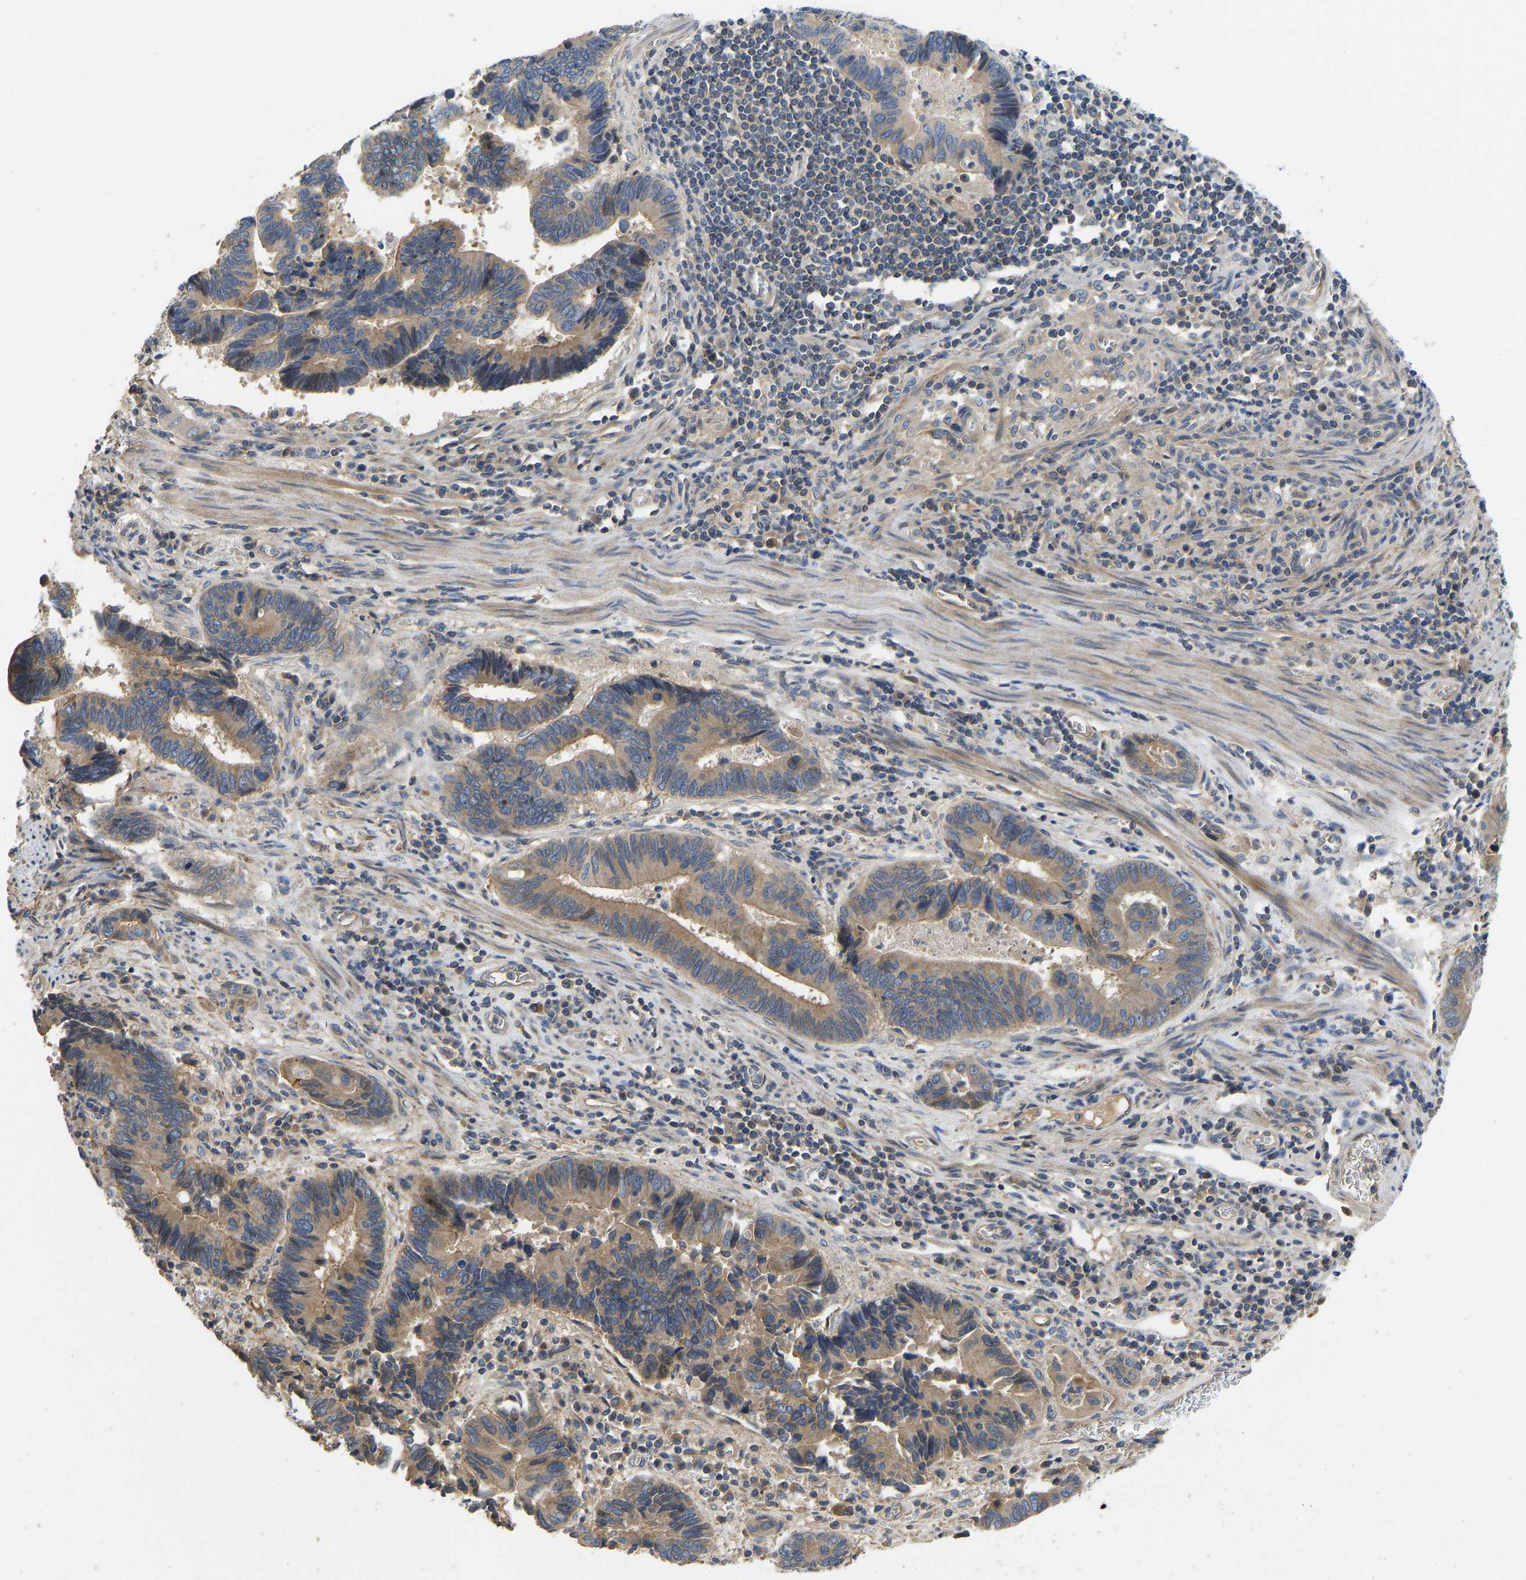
{"staining": {"intensity": "weak", "quantity": "25%-75%", "location": "cytoplasmic/membranous"}, "tissue": "pancreatic cancer", "cell_type": "Tumor cells", "image_type": "cancer", "snomed": [{"axis": "morphology", "description": "Adenocarcinoma, NOS"}, {"axis": "topography", "description": "Pancreas"}], "caption": "Protein analysis of pancreatic cancer (adenocarcinoma) tissue shows weak cytoplasmic/membranous staining in approximately 25%-75% of tumor cells.", "gene": "VCPKMT", "patient": {"sex": "female", "age": 70}}